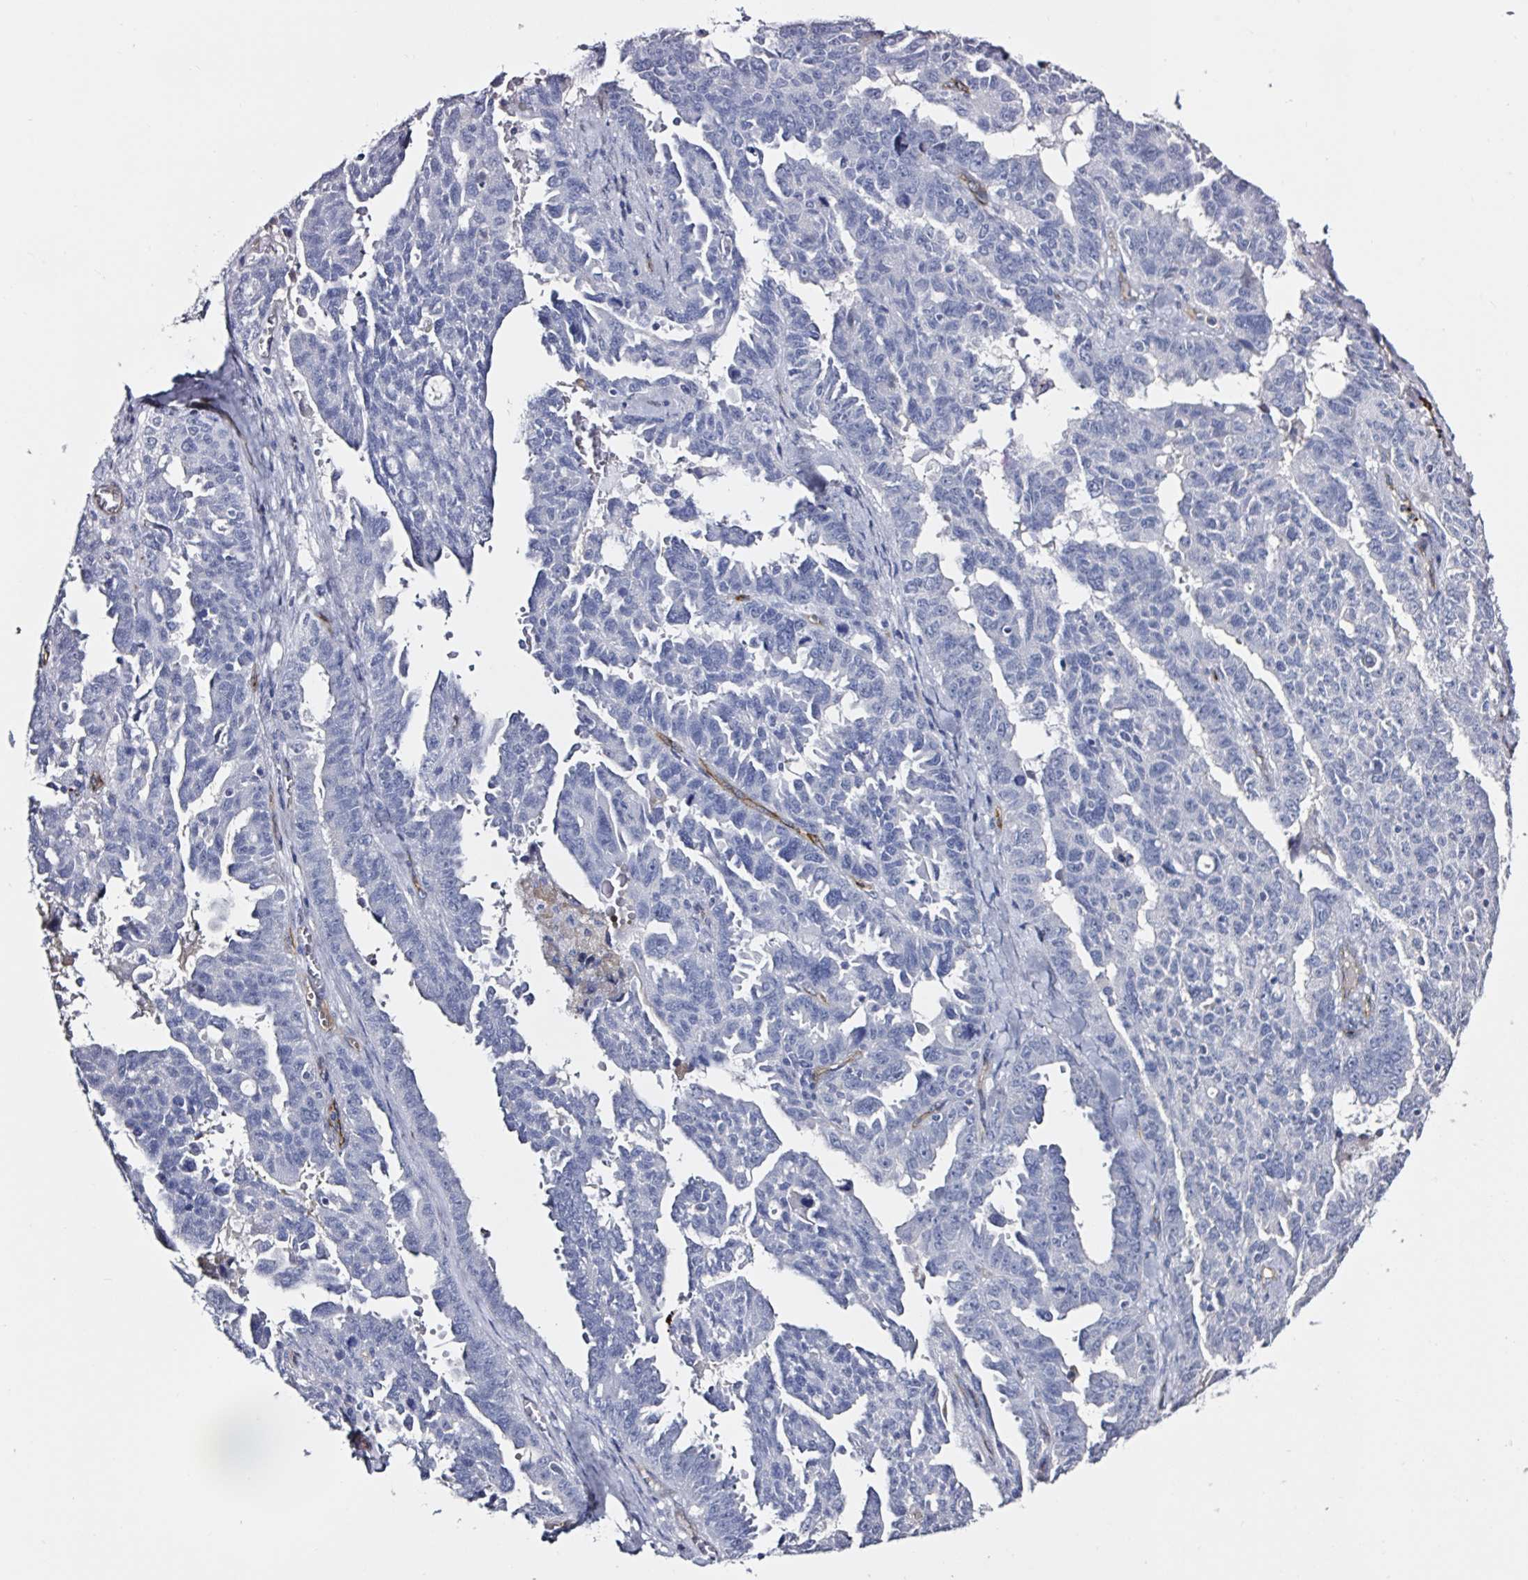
{"staining": {"intensity": "negative", "quantity": "none", "location": "none"}, "tissue": "ovarian cancer", "cell_type": "Tumor cells", "image_type": "cancer", "snomed": [{"axis": "morphology", "description": "Adenocarcinoma, NOS"}, {"axis": "morphology", "description": "Carcinoma, endometroid"}, {"axis": "topography", "description": "Ovary"}], "caption": "Immunohistochemistry (IHC) image of ovarian cancer stained for a protein (brown), which shows no positivity in tumor cells.", "gene": "ACSBG2", "patient": {"sex": "female", "age": 72}}